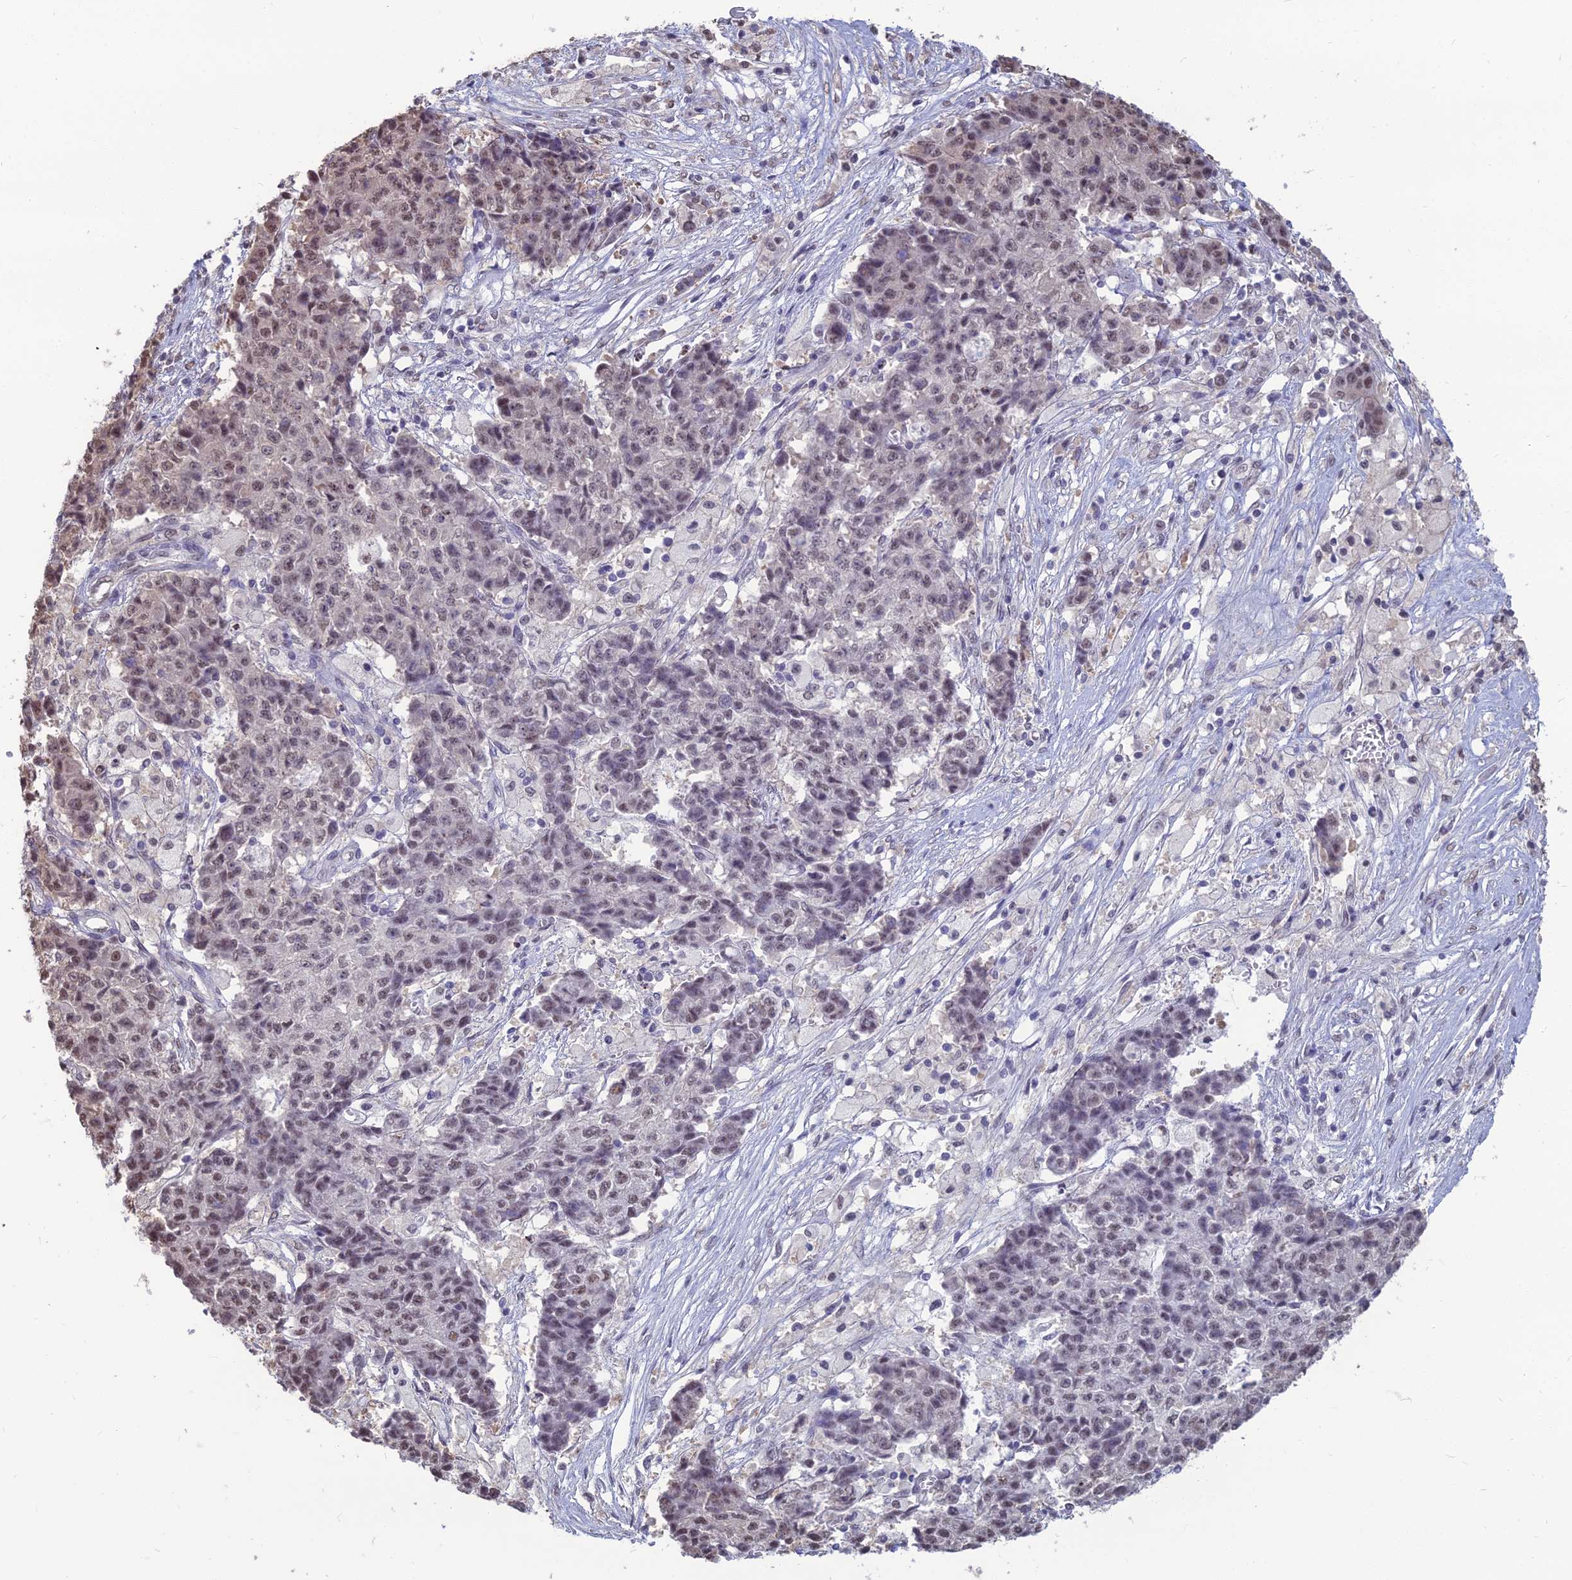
{"staining": {"intensity": "weak", "quantity": "25%-75%", "location": "nuclear"}, "tissue": "ovarian cancer", "cell_type": "Tumor cells", "image_type": "cancer", "snomed": [{"axis": "morphology", "description": "Carcinoma, endometroid"}, {"axis": "topography", "description": "Ovary"}], "caption": "A low amount of weak nuclear staining is appreciated in approximately 25%-75% of tumor cells in ovarian cancer tissue.", "gene": "SRSF7", "patient": {"sex": "female", "age": 42}}